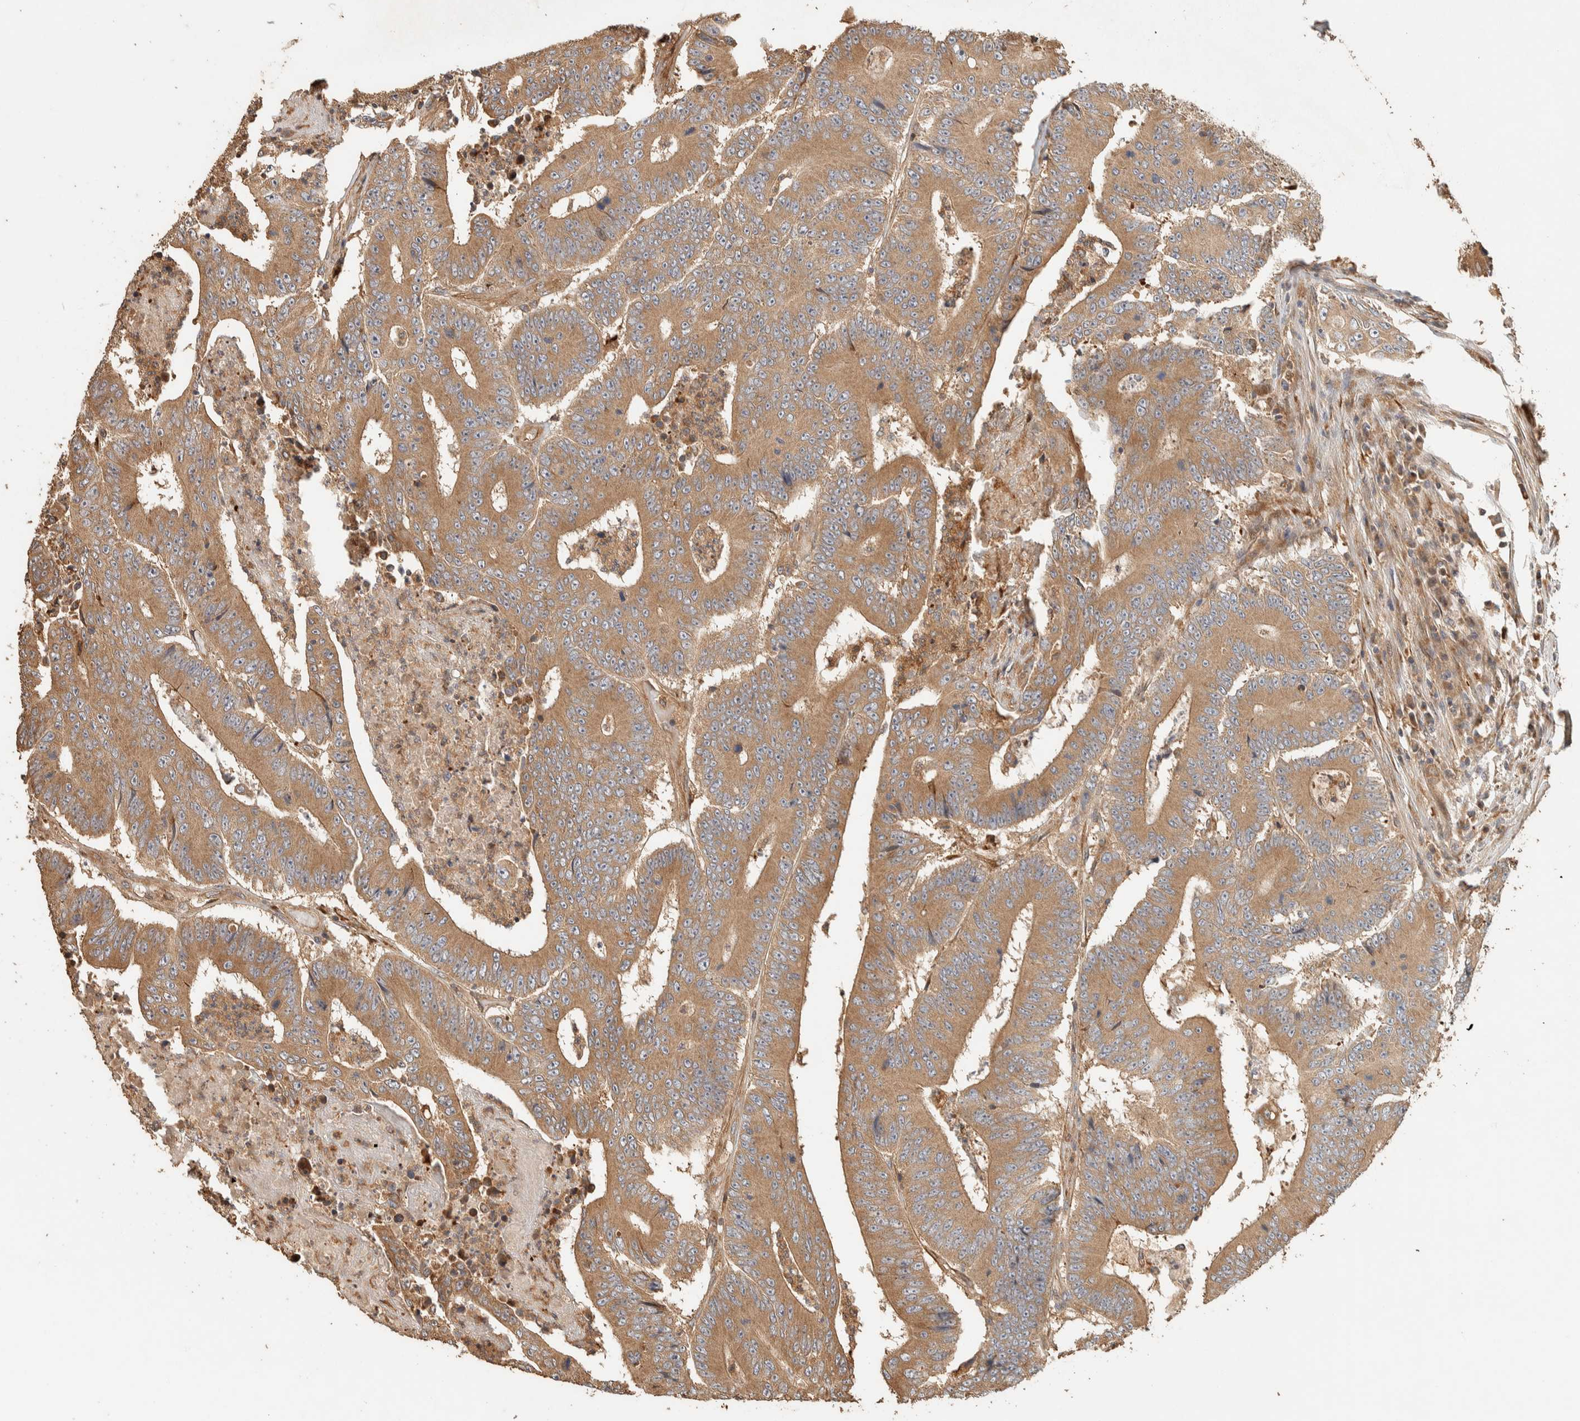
{"staining": {"intensity": "moderate", "quantity": ">75%", "location": "cytoplasmic/membranous"}, "tissue": "colorectal cancer", "cell_type": "Tumor cells", "image_type": "cancer", "snomed": [{"axis": "morphology", "description": "Adenocarcinoma, NOS"}, {"axis": "topography", "description": "Colon"}], "caption": "Adenocarcinoma (colorectal) stained with a brown dye shows moderate cytoplasmic/membranous positive staining in approximately >75% of tumor cells.", "gene": "EXOC7", "patient": {"sex": "male", "age": 83}}